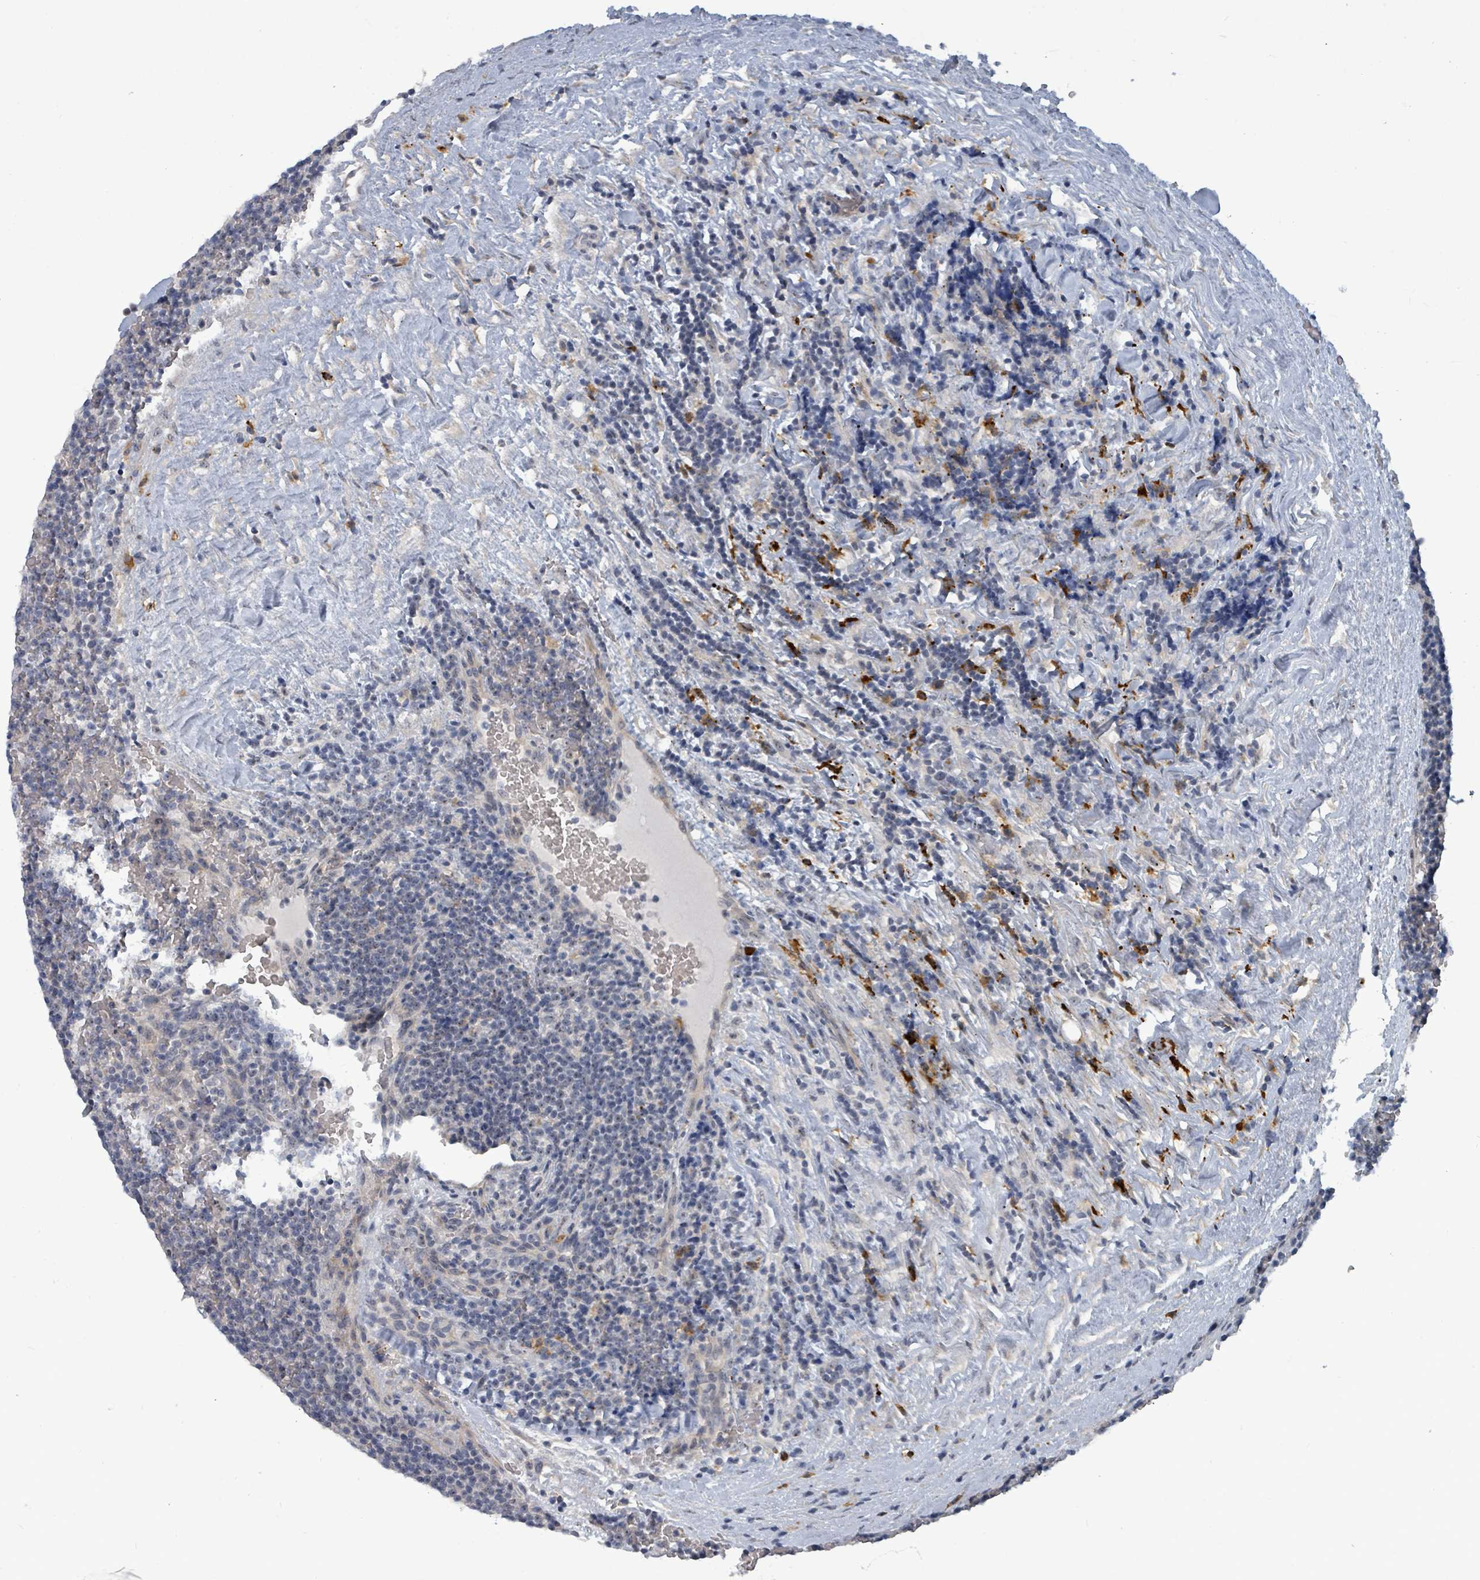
{"staining": {"intensity": "negative", "quantity": "none", "location": "none"}, "tissue": "lymphoma", "cell_type": "Tumor cells", "image_type": "cancer", "snomed": [{"axis": "morphology", "description": "Malignant lymphoma, non-Hodgkin's type, Low grade"}, {"axis": "topography", "description": "Lymph node"}], "caption": "Immunohistochemistry (IHC) histopathology image of neoplastic tissue: lymphoma stained with DAB (3,3'-diaminobenzidine) exhibits no significant protein positivity in tumor cells.", "gene": "TRDMT1", "patient": {"sex": "female", "age": 67}}